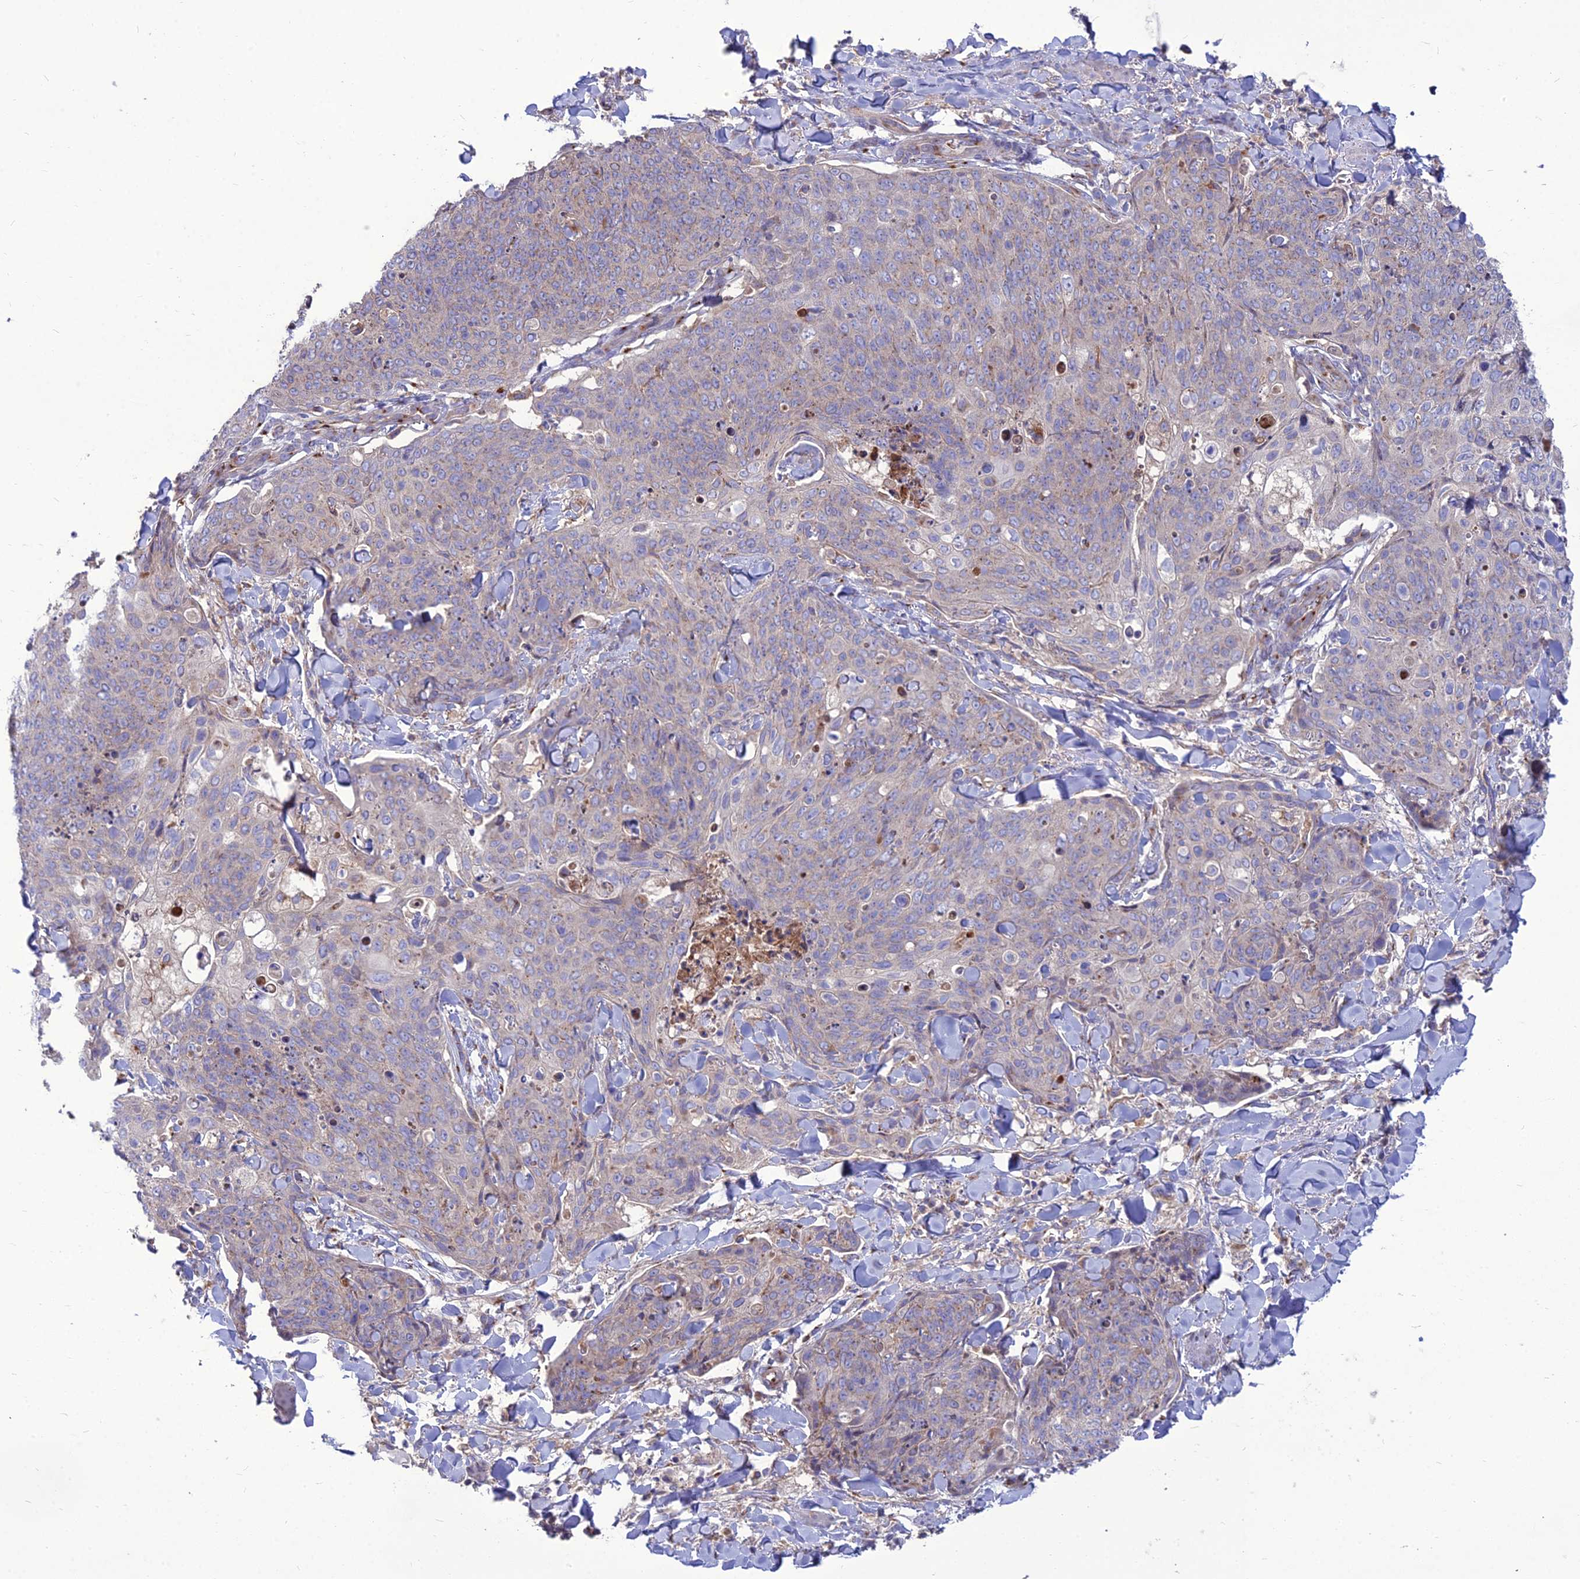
{"staining": {"intensity": "negative", "quantity": "none", "location": "none"}, "tissue": "skin cancer", "cell_type": "Tumor cells", "image_type": "cancer", "snomed": [{"axis": "morphology", "description": "Squamous cell carcinoma, NOS"}, {"axis": "topography", "description": "Skin"}, {"axis": "topography", "description": "Vulva"}], "caption": "DAB (3,3'-diaminobenzidine) immunohistochemical staining of skin cancer (squamous cell carcinoma) shows no significant expression in tumor cells.", "gene": "SPRYD7", "patient": {"sex": "female", "age": 85}}